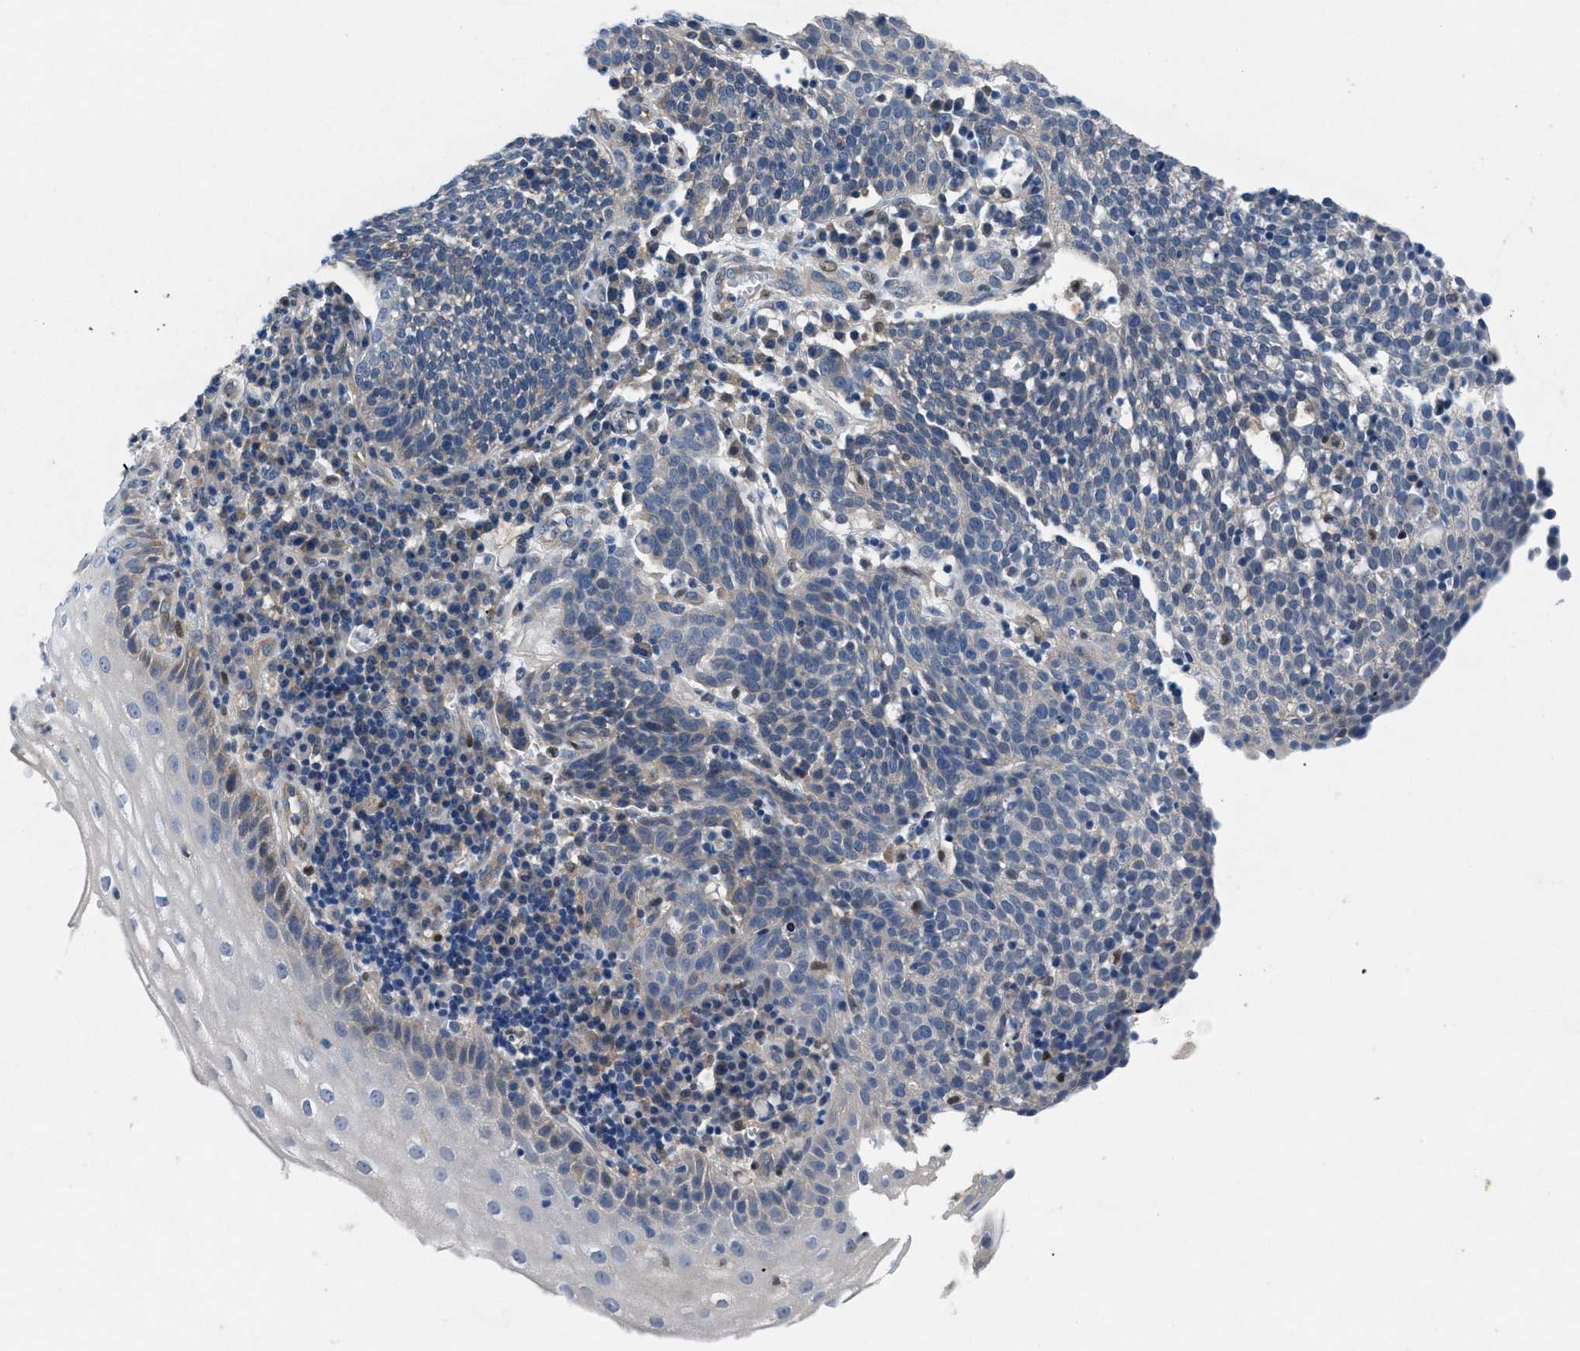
{"staining": {"intensity": "negative", "quantity": "none", "location": "none"}, "tissue": "cervical cancer", "cell_type": "Tumor cells", "image_type": "cancer", "snomed": [{"axis": "morphology", "description": "Squamous cell carcinoma, NOS"}, {"axis": "topography", "description": "Cervix"}], "caption": "Immunohistochemistry of cervical cancer demonstrates no expression in tumor cells. (Brightfield microscopy of DAB immunohistochemistry at high magnification).", "gene": "COPS2", "patient": {"sex": "female", "age": 34}}